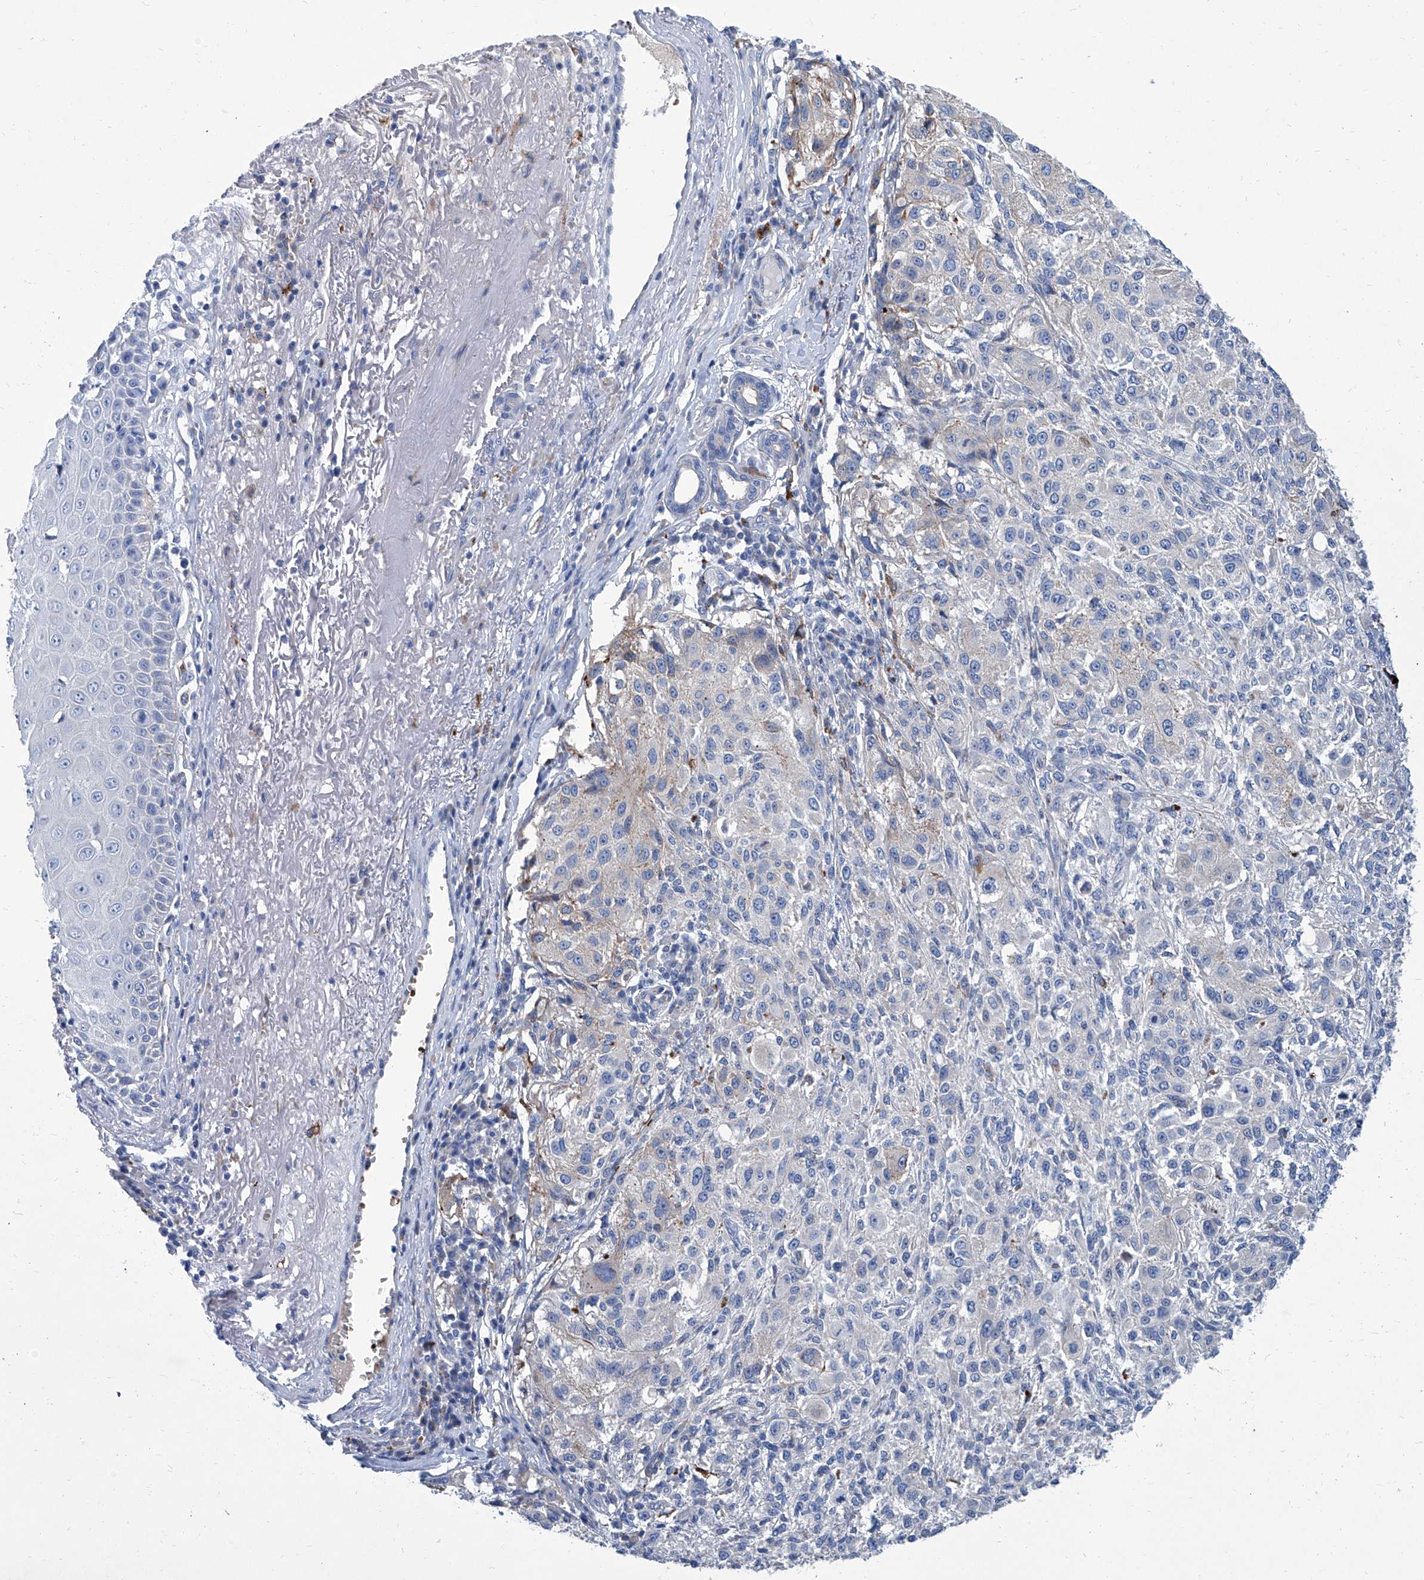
{"staining": {"intensity": "negative", "quantity": "none", "location": "none"}, "tissue": "melanoma", "cell_type": "Tumor cells", "image_type": "cancer", "snomed": [{"axis": "morphology", "description": "Necrosis, NOS"}, {"axis": "morphology", "description": "Malignant melanoma, NOS"}, {"axis": "topography", "description": "Skin"}], "caption": "A histopathology image of malignant melanoma stained for a protein shows no brown staining in tumor cells. (Stains: DAB immunohistochemistry with hematoxylin counter stain, Microscopy: brightfield microscopy at high magnification).", "gene": "FPR2", "patient": {"sex": "female", "age": 87}}